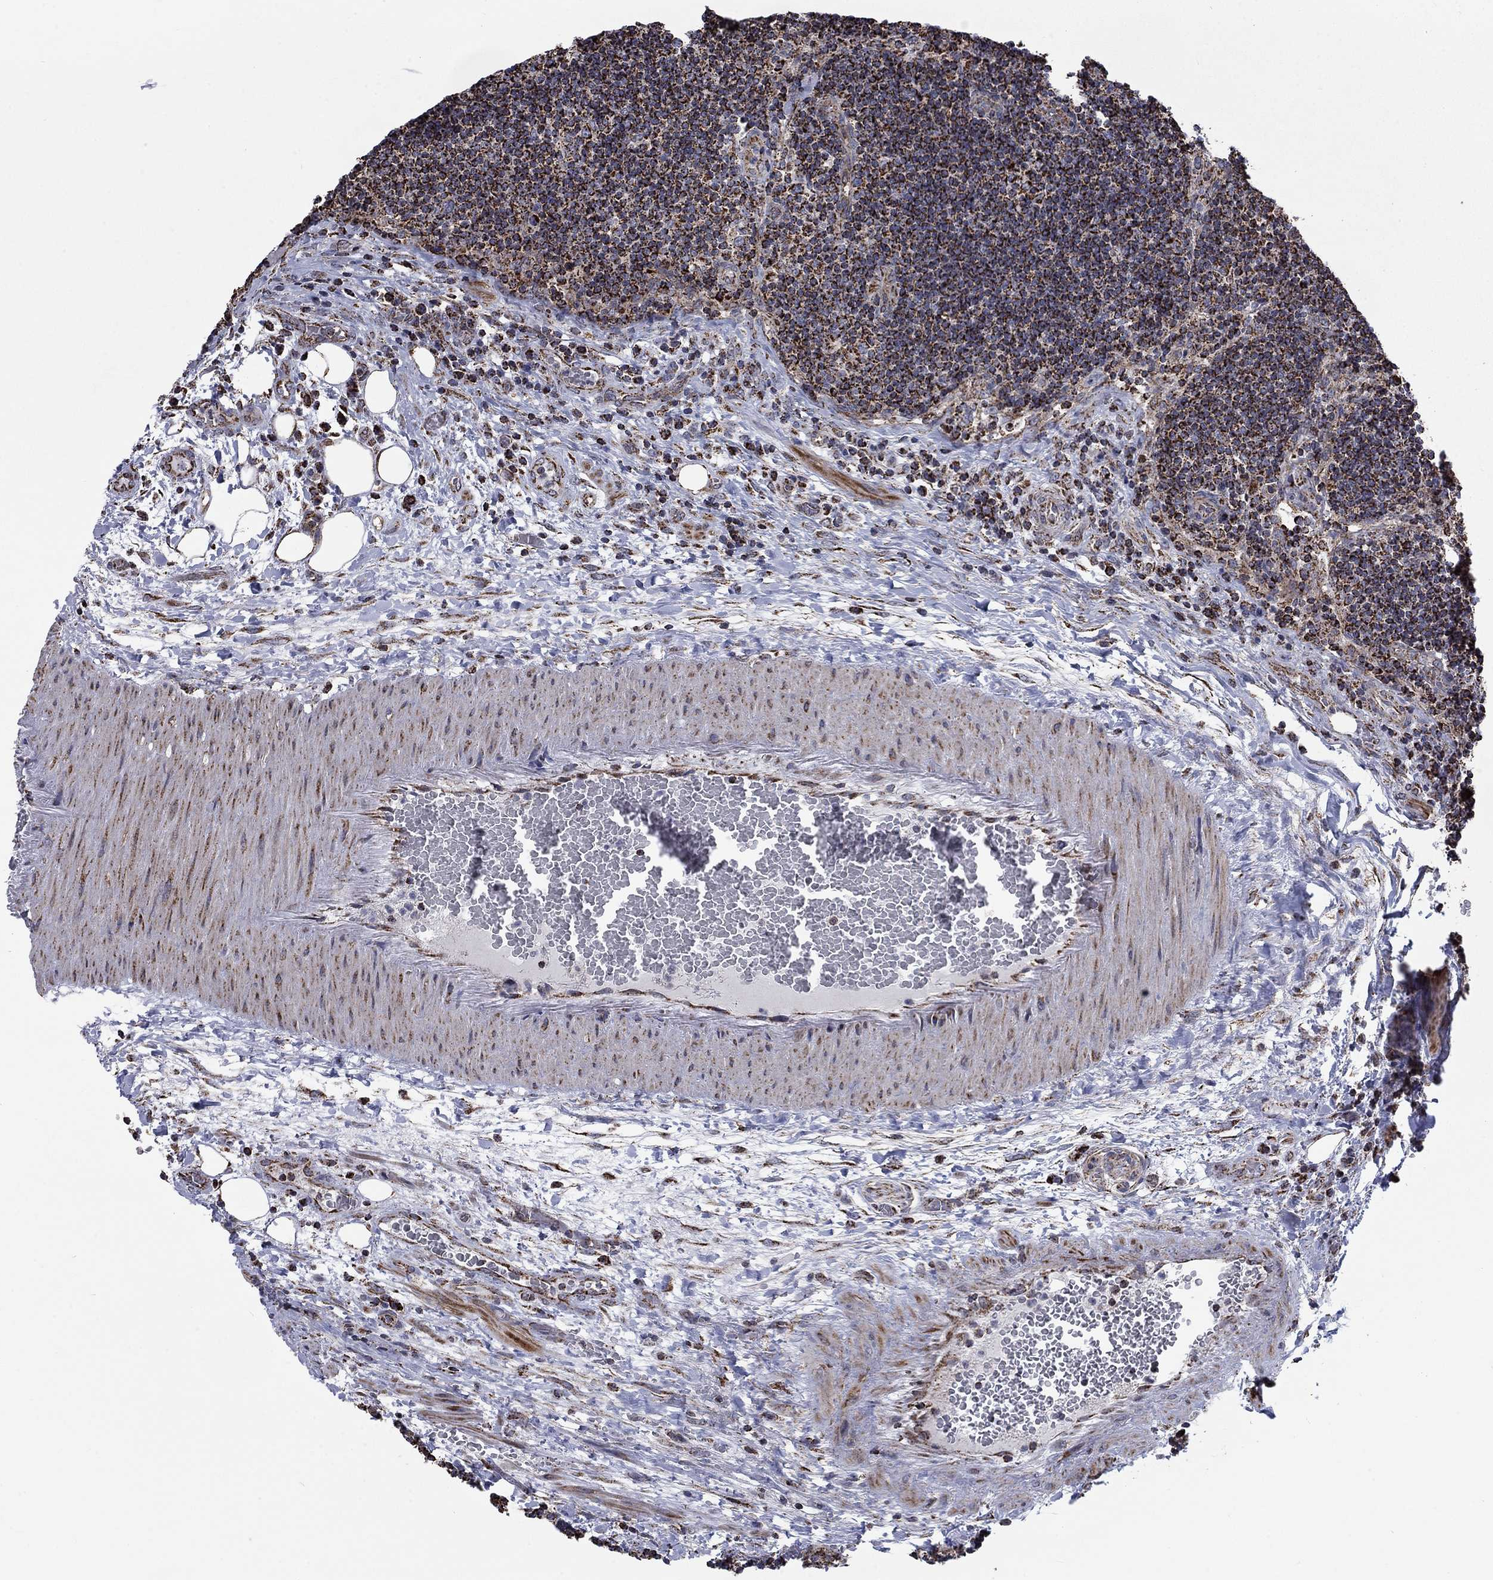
{"staining": {"intensity": "strong", "quantity": ">75%", "location": "cytoplasmic/membranous"}, "tissue": "lymph node", "cell_type": "Non-germinal center cells", "image_type": "normal", "snomed": [{"axis": "morphology", "description": "Normal tissue, NOS"}, {"axis": "topography", "description": "Lymph node"}], "caption": "Human lymph node stained with a protein marker demonstrates strong staining in non-germinal center cells.", "gene": "MOAP1", "patient": {"sex": "male", "age": 63}}